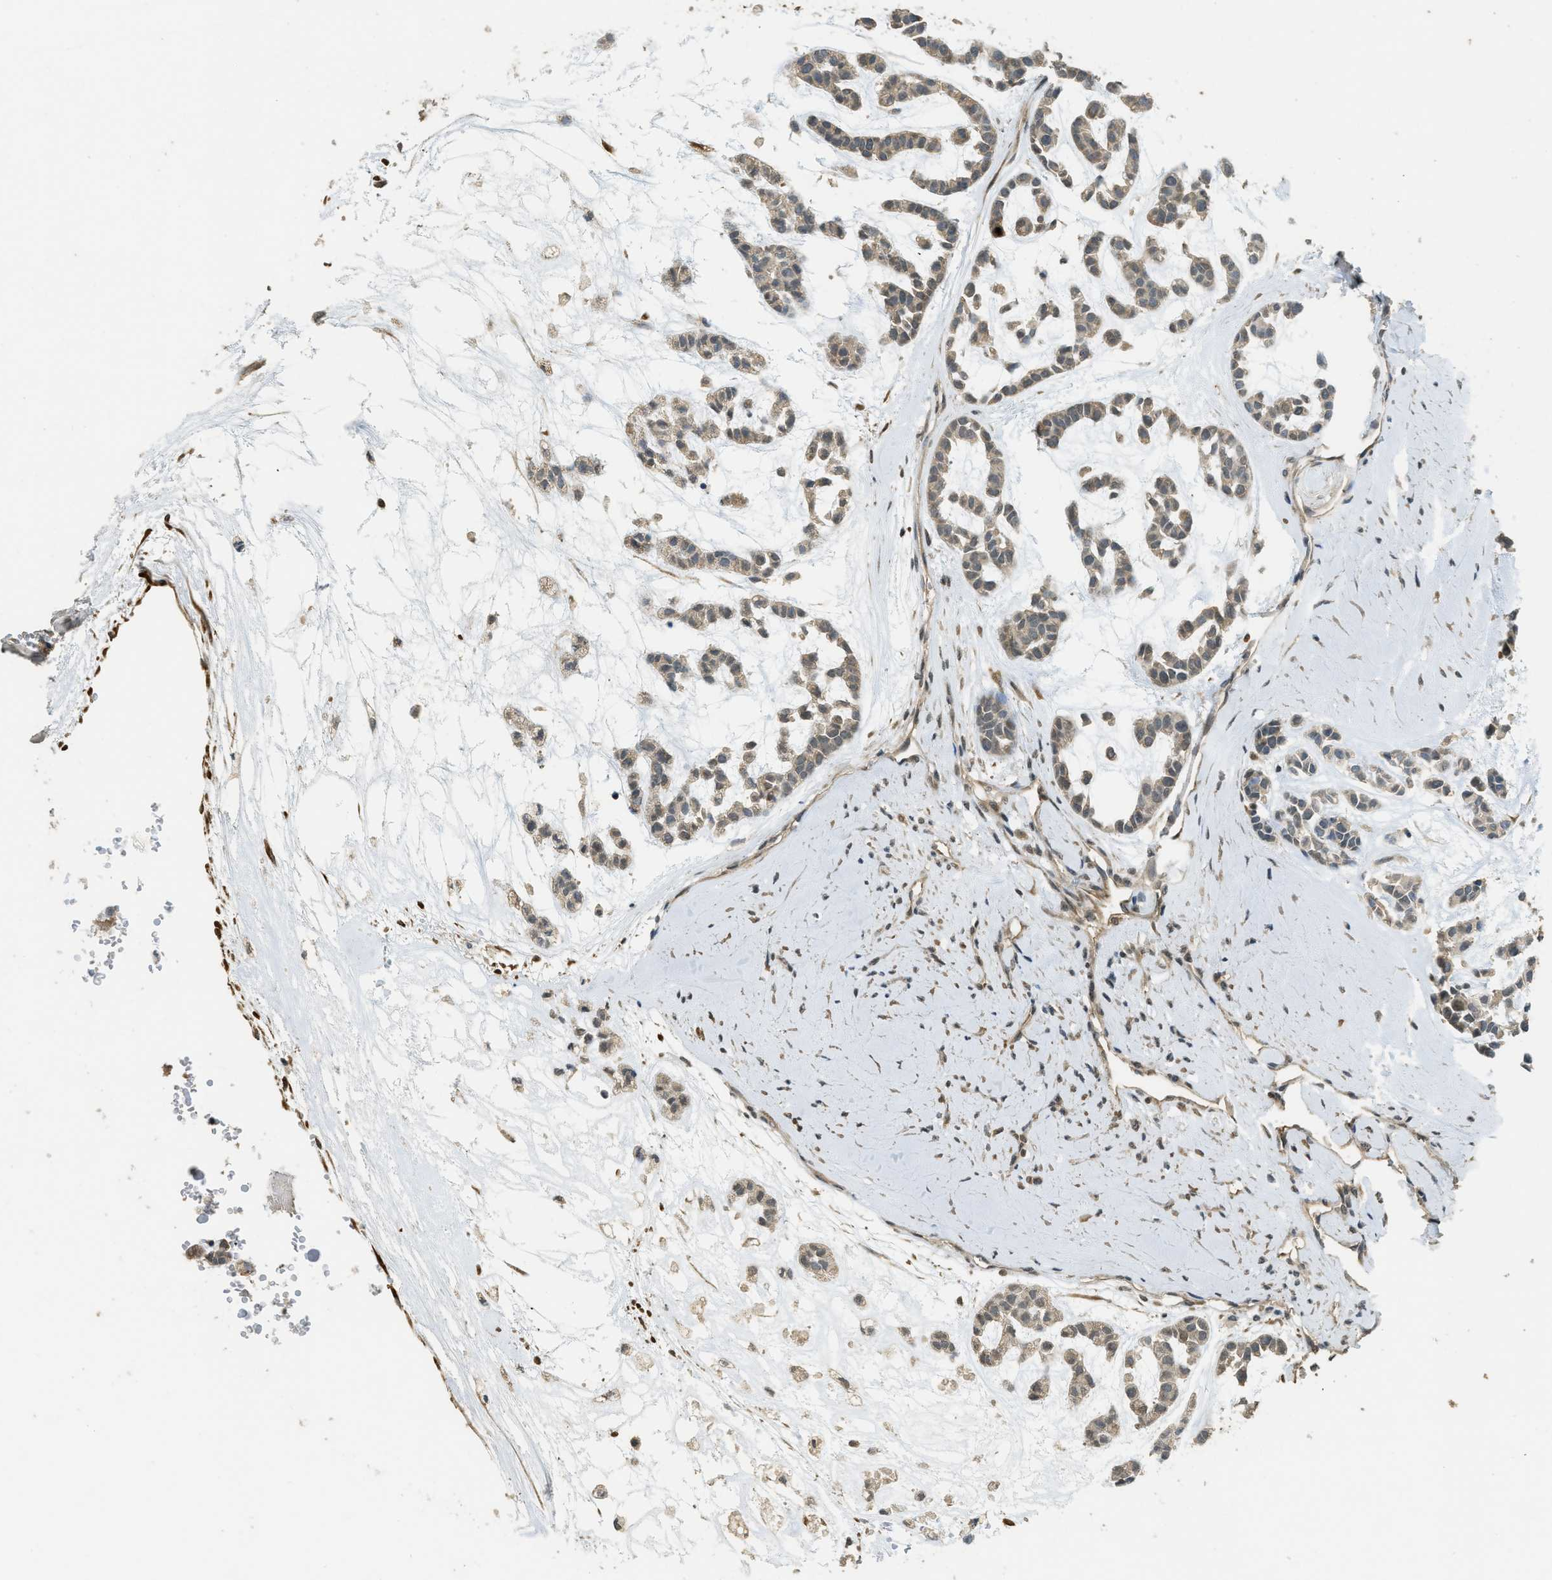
{"staining": {"intensity": "weak", "quantity": ">75%", "location": "cytoplasmic/membranous"}, "tissue": "head and neck cancer", "cell_type": "Tumor cells", "image_type": "cancer", "snomed": [{"axis": "morphology", "description": "Adenocarcinoma, NOS"}, {"axis": "morphology", "description": "Adenoma, NOS"}, {"axis": "topography", "description": "Head-Neck"}], "caption": "Head and neck adenocarcinoma tissue displays weak cytoplasmic/membranous expression in approximately >75% of tumor cells, visualized by immunohistochemistry. The staining is performed using DAB (3,3'-diaminobenzidine) brown chromogen to label protein expression. The nuclei are counter-stained blue using hematoxylin.", "gene": "IGF2BP2", "patient": {"sex": "female", "age": 55}}